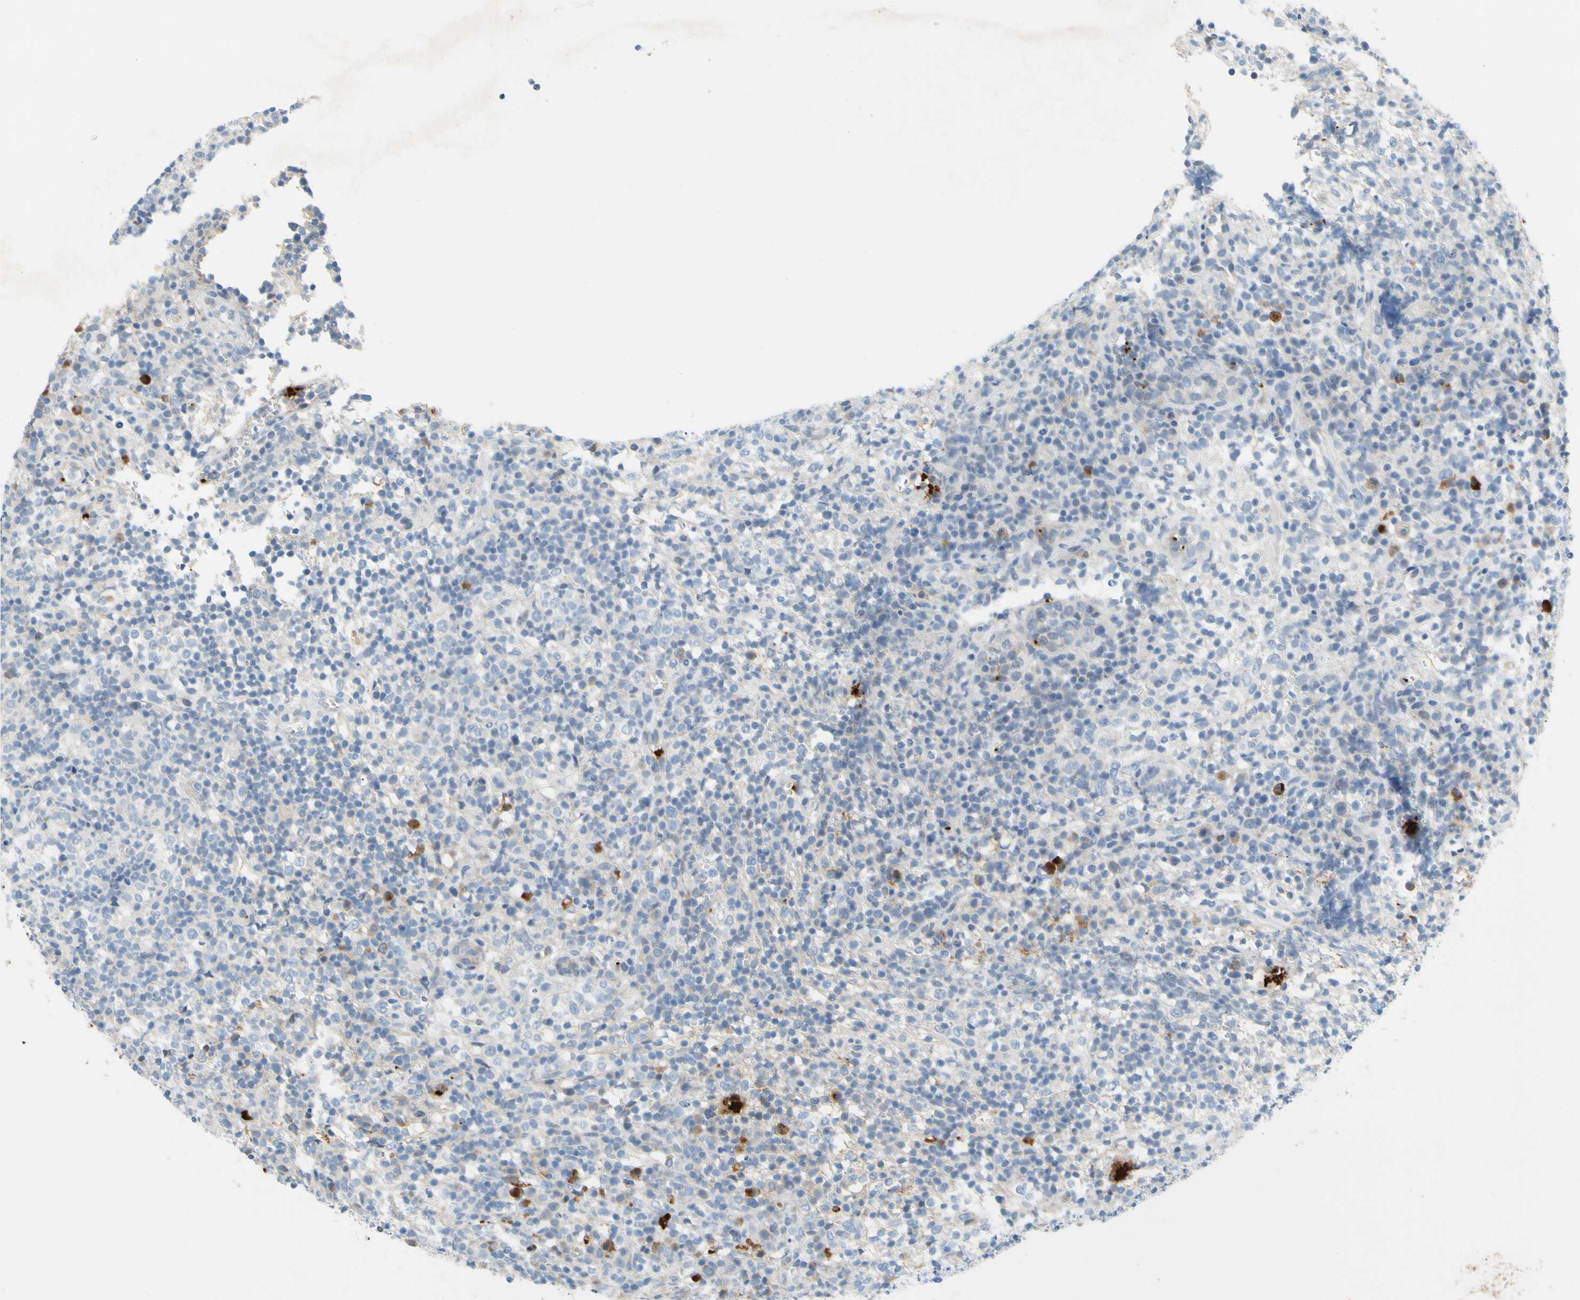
{"staining": {"intensity": "negative", "quantity": "none", "location": "none"}, "tissue": "lymphoma", "cell_type": "Tumor cells", "image_type": "cancer", "snomed": [{"axis": "morphology", "description": "Malignant lymphoma, non-Hodgkin's type, High grade"}, {"axis": "topography", "description": "Lymph node"}], "caption": "Human lymphoma stained for a protein using immunohistochemistry (IHC) exhibits no expression in tumor cells.", "gene": "PPBP", "patient": {"sex": "female", "age": 76}}